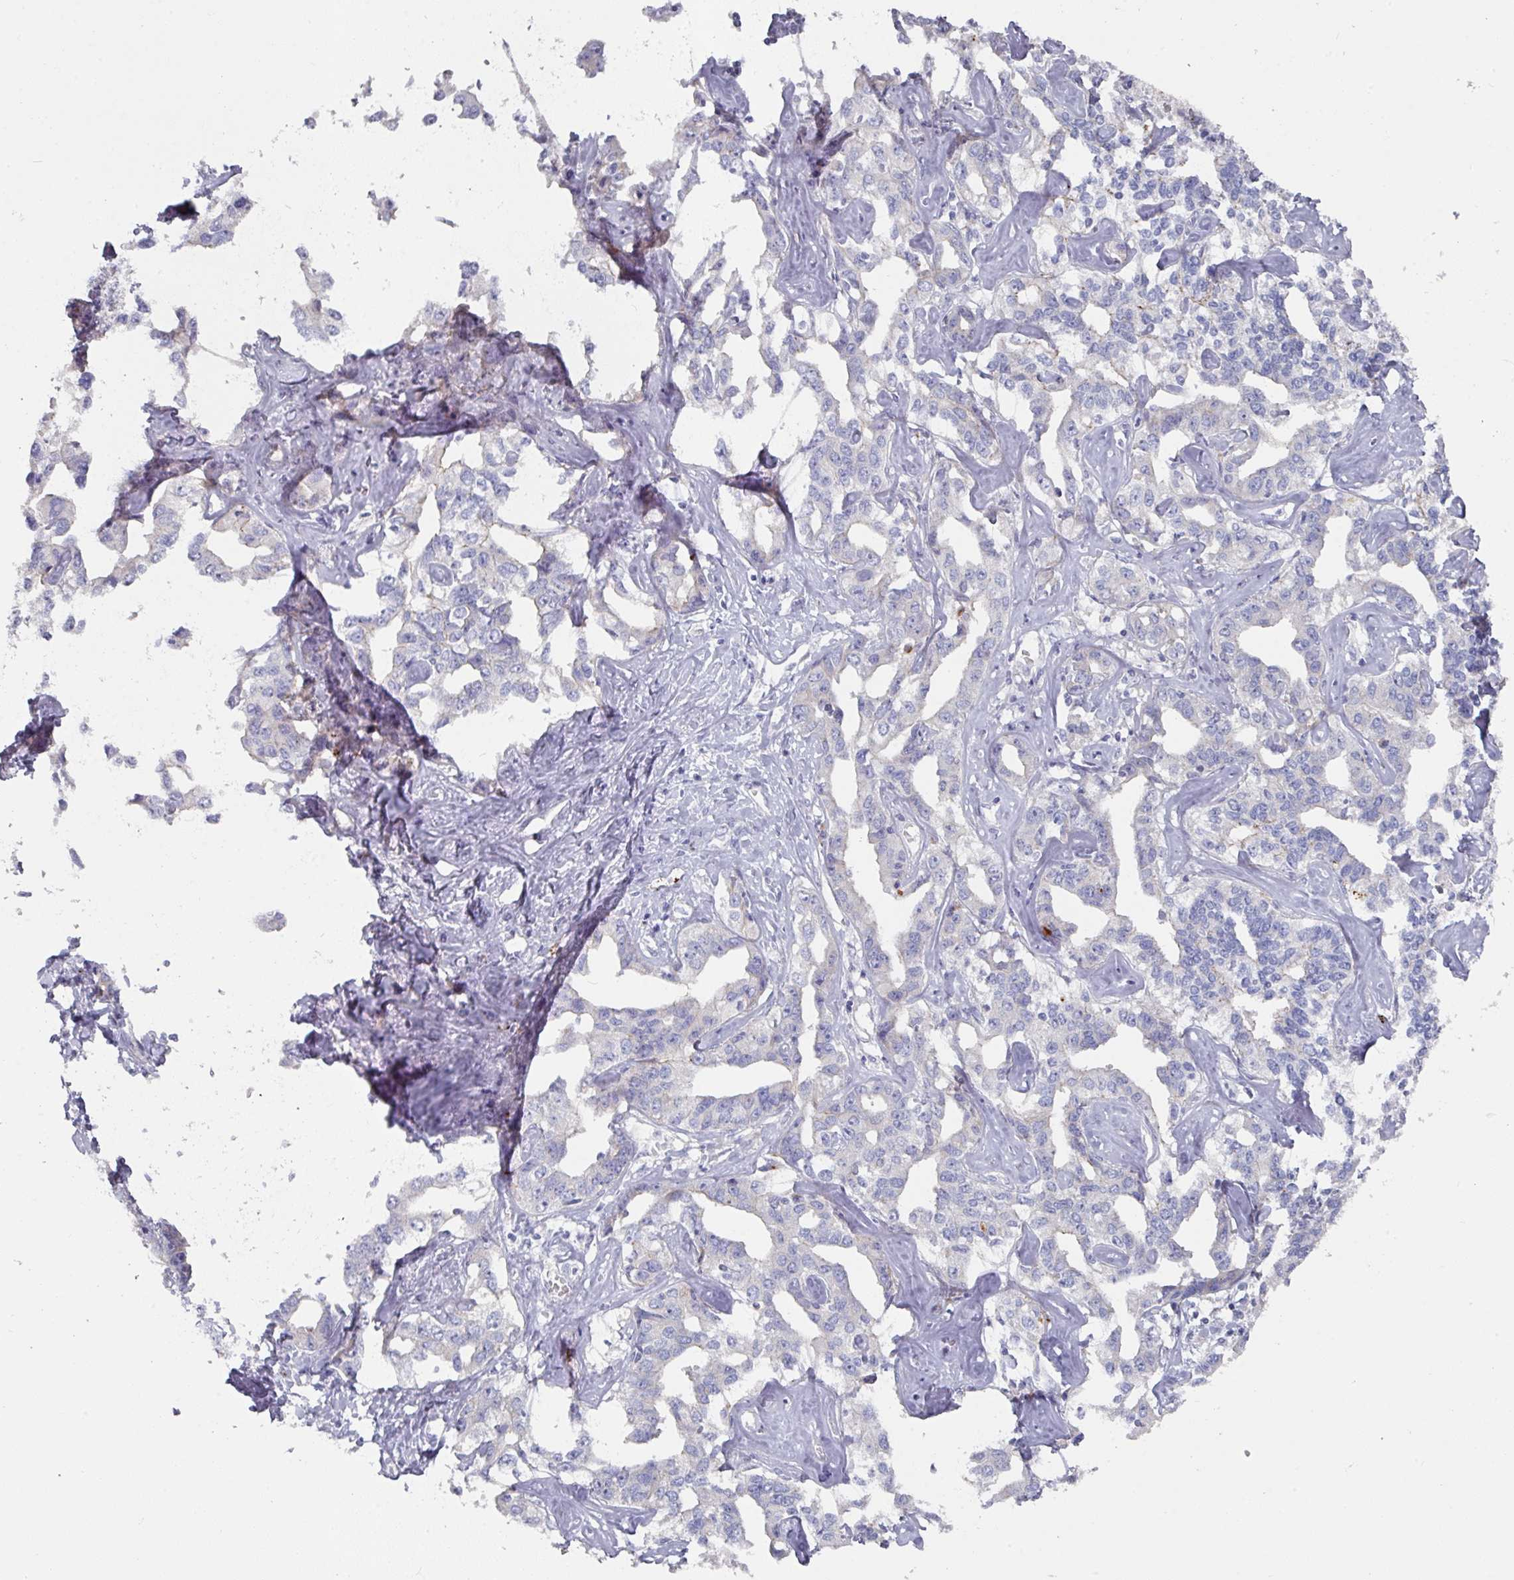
{"staining": {"intensity": "negative", "quantity": "none", "location": "none"}, "tissue": "liver cancer", "cell_type": "Tumor cells", "image_type": "cancer", "snomed": [{"axis": "morphology", "description": "Cholangiocarcinoma"}, {"axis": "topography", "description": "Liver"}], "caption": "Tumor cells are negative for brown protein staining in liver cancer. (DAB immunohistochemistry, high magnification).", "gene": "NT5C1A", "patient": {"sex": "male", "age": 59}}